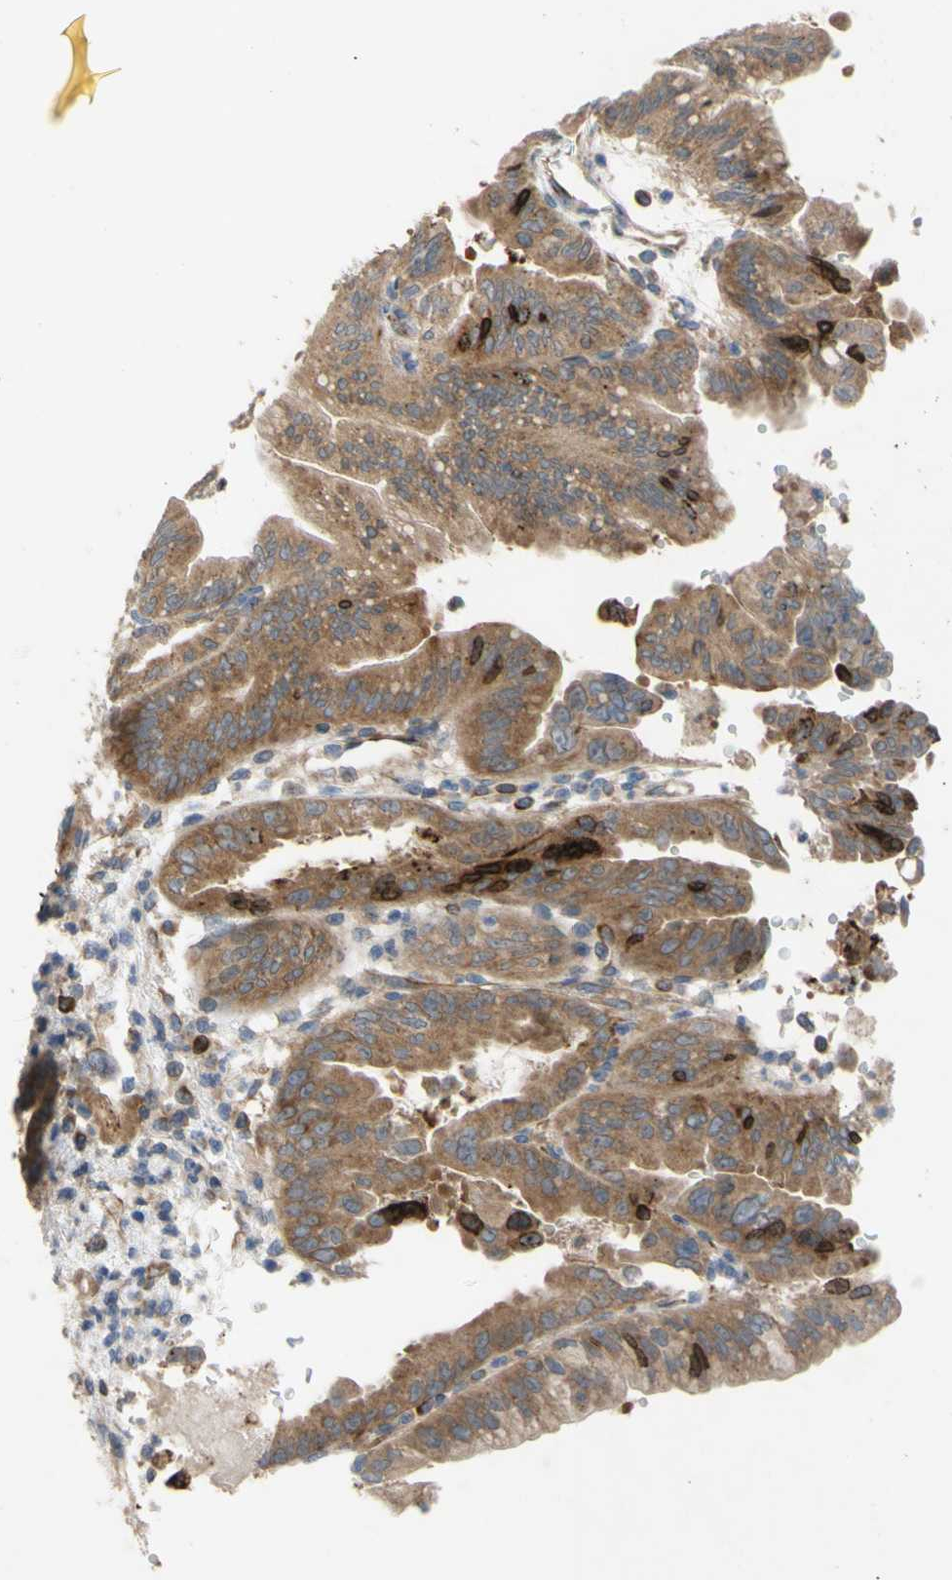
{"staining": {"intensity": "moderate", "quantity": ">75%", "location": "cytoplasmic/membranous"}, "tissue": "pancreatic cancer", "cell_type": "Tumor cells", "image_type": "cancer", "snomed": [{"axis": "morphology", "description": "Adenocarcinoma, NOS"}, {"axis": "topography", "description": "Pancreas"}], "caption": "Protein expression analysis of adenocarcinoma (pancreatic) demonstrates moderate cytoplasmic/membranous positivity in approximately >75% of tumor cells.", "gene": "EIF2S3", "patient": {"sex": "male", "age": 70}}